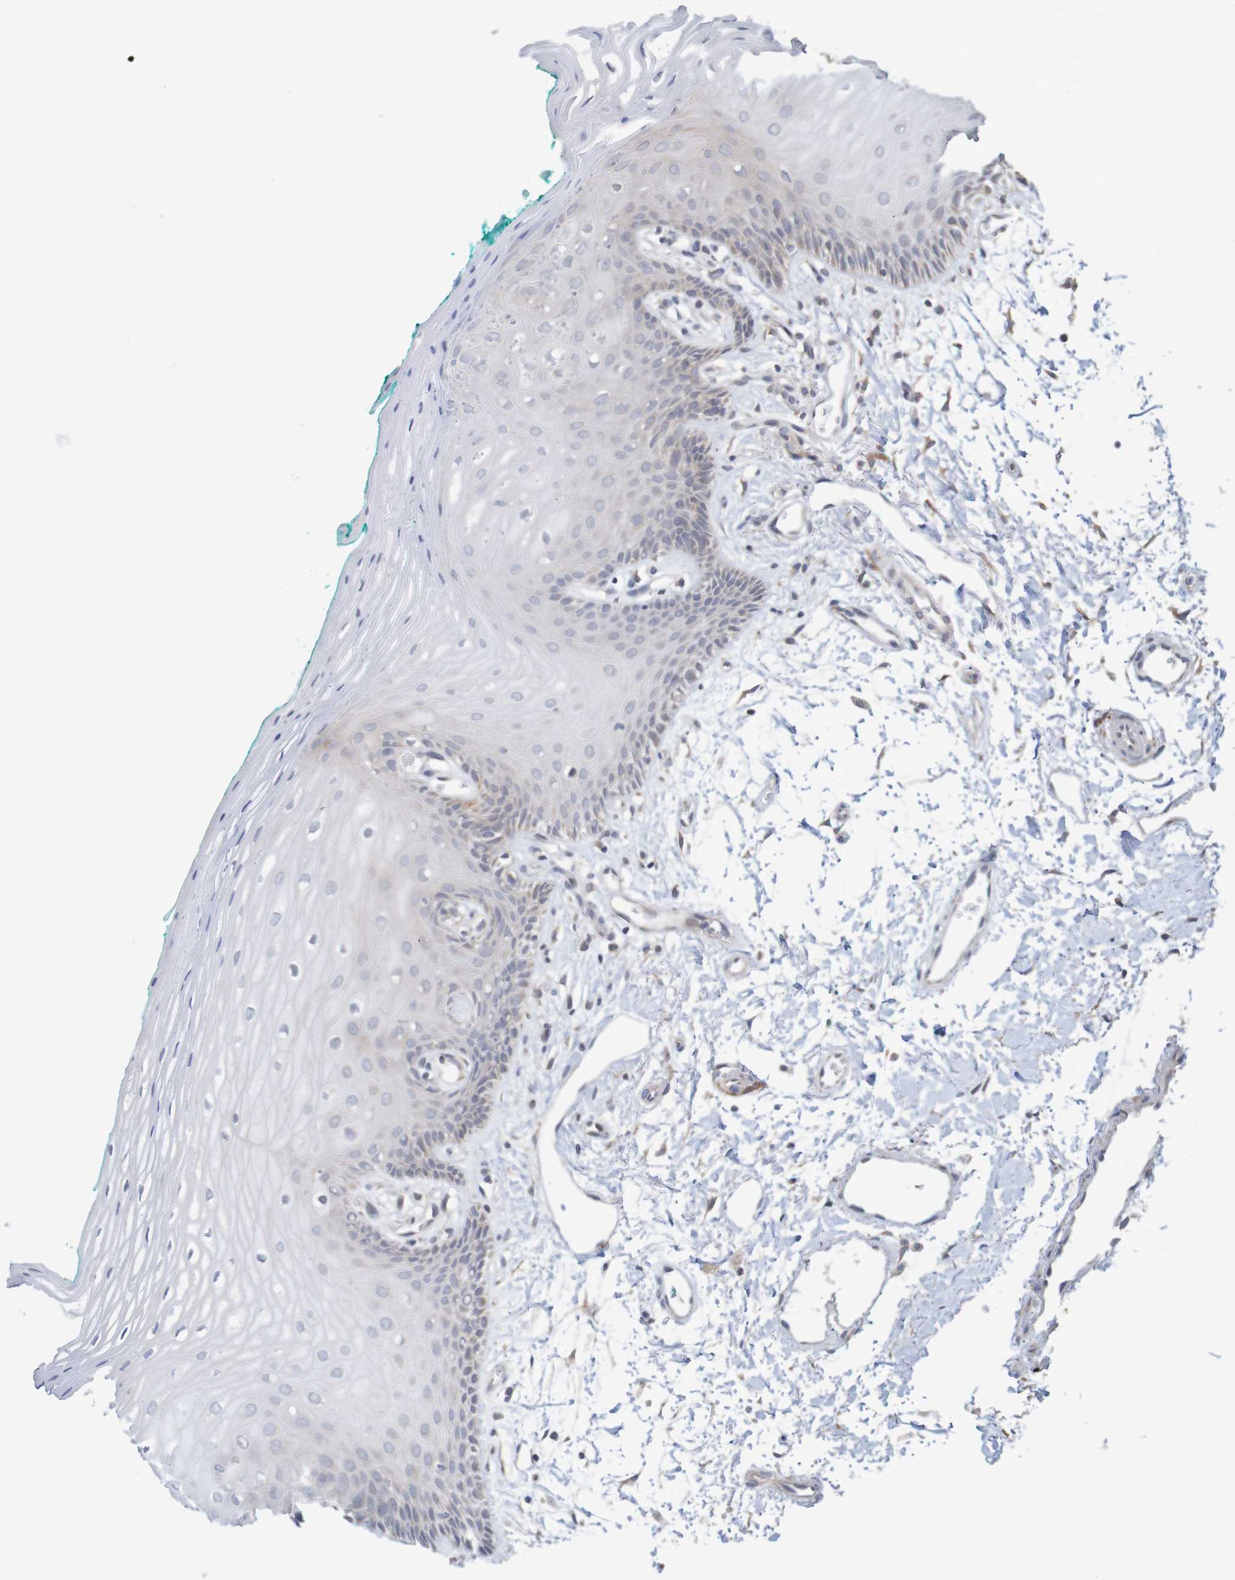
{"staining": {"intensity": "weak", "quantity": "<25%", "location": "cytoplasmic/membranous"}, "tissue": "oral mucosa", "cell_type": "Squamous epithelial cells", "image_type": "normal", "snomed": [{"axis": "morphology", "description": "Normal tissue, NOS"}, {"axis": "topography", "description": "Skeletal muscle"}, {"axis": "topography", "description": "Oral tissue"}, {"axis": "topography", "description": "Peripheral nerve tissue"}], "caption": "IHC of unremarkable oral mucosa demonstrates no positivity in squamous epithelial cells. (IHC, brightfield microscopy, high magnification).", "gene": "ANKK1", "patient": {"sex": "female", "age": 84}}